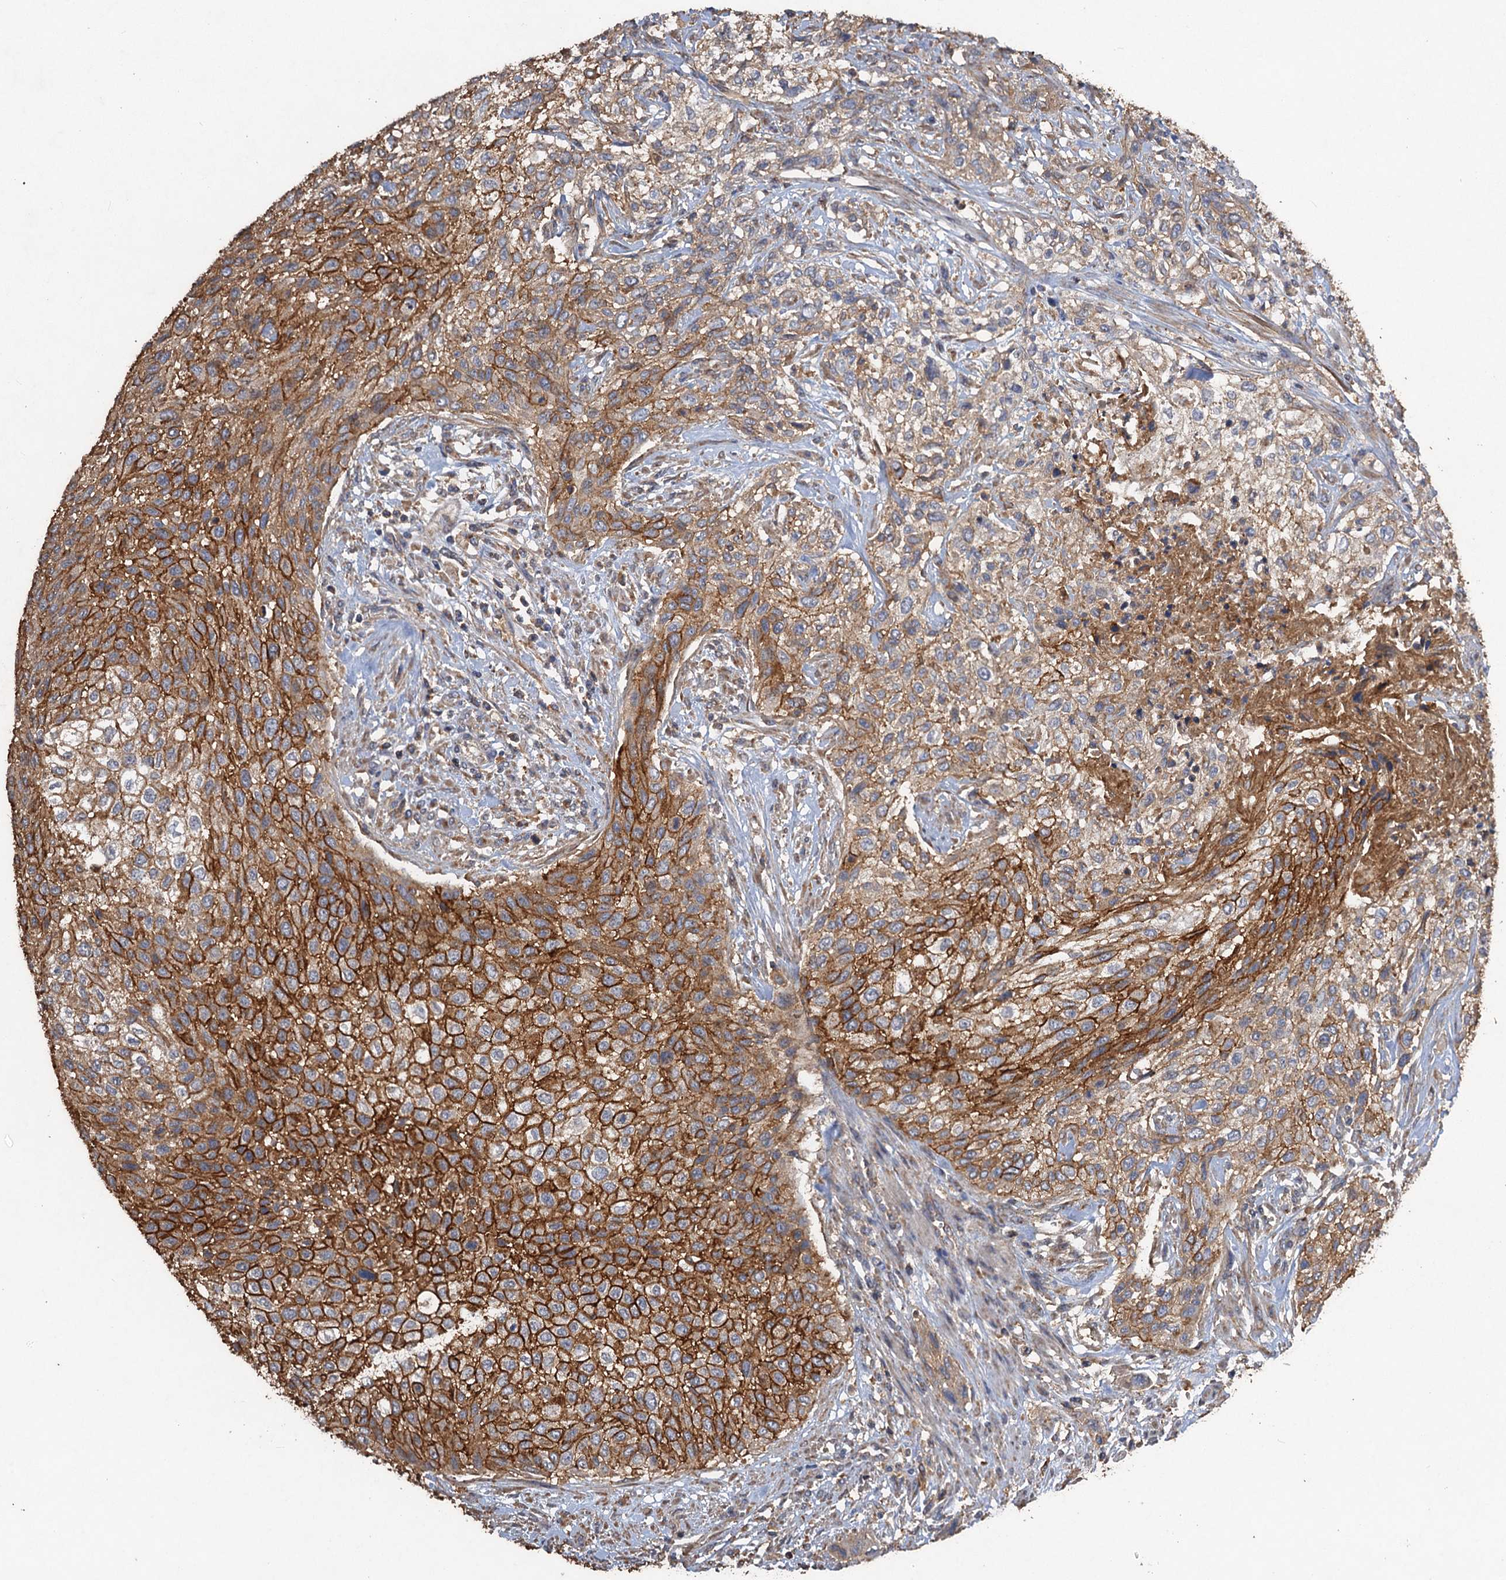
{"staining": {"intensity": "strong", "quantity": ">75%", "location": "cytoplasmic/membranous"}, "tissue": "urothelial cancer", "cell_type": "Tumor cells", "image_type": "cancer", "snomed": [{"axis": "morphology", "description": "Normal tissue, NOS"}, {"axis": "morphology", "description": "Urothelial carcinoma, NOS"}, {"axis": "topography", "description": "Urinary bladder"}, {"axis": "topography", "description": "Peripheral nerve tissue"}], "caption": "This is a photomicrograph of immunohistochemistry staining of urothelial cancer, which shows strong staining in the cytoplasmic/membranous of tumor cells.", "gene": "SCUBE3", "patient": {"sex": "male", "age": 35}}